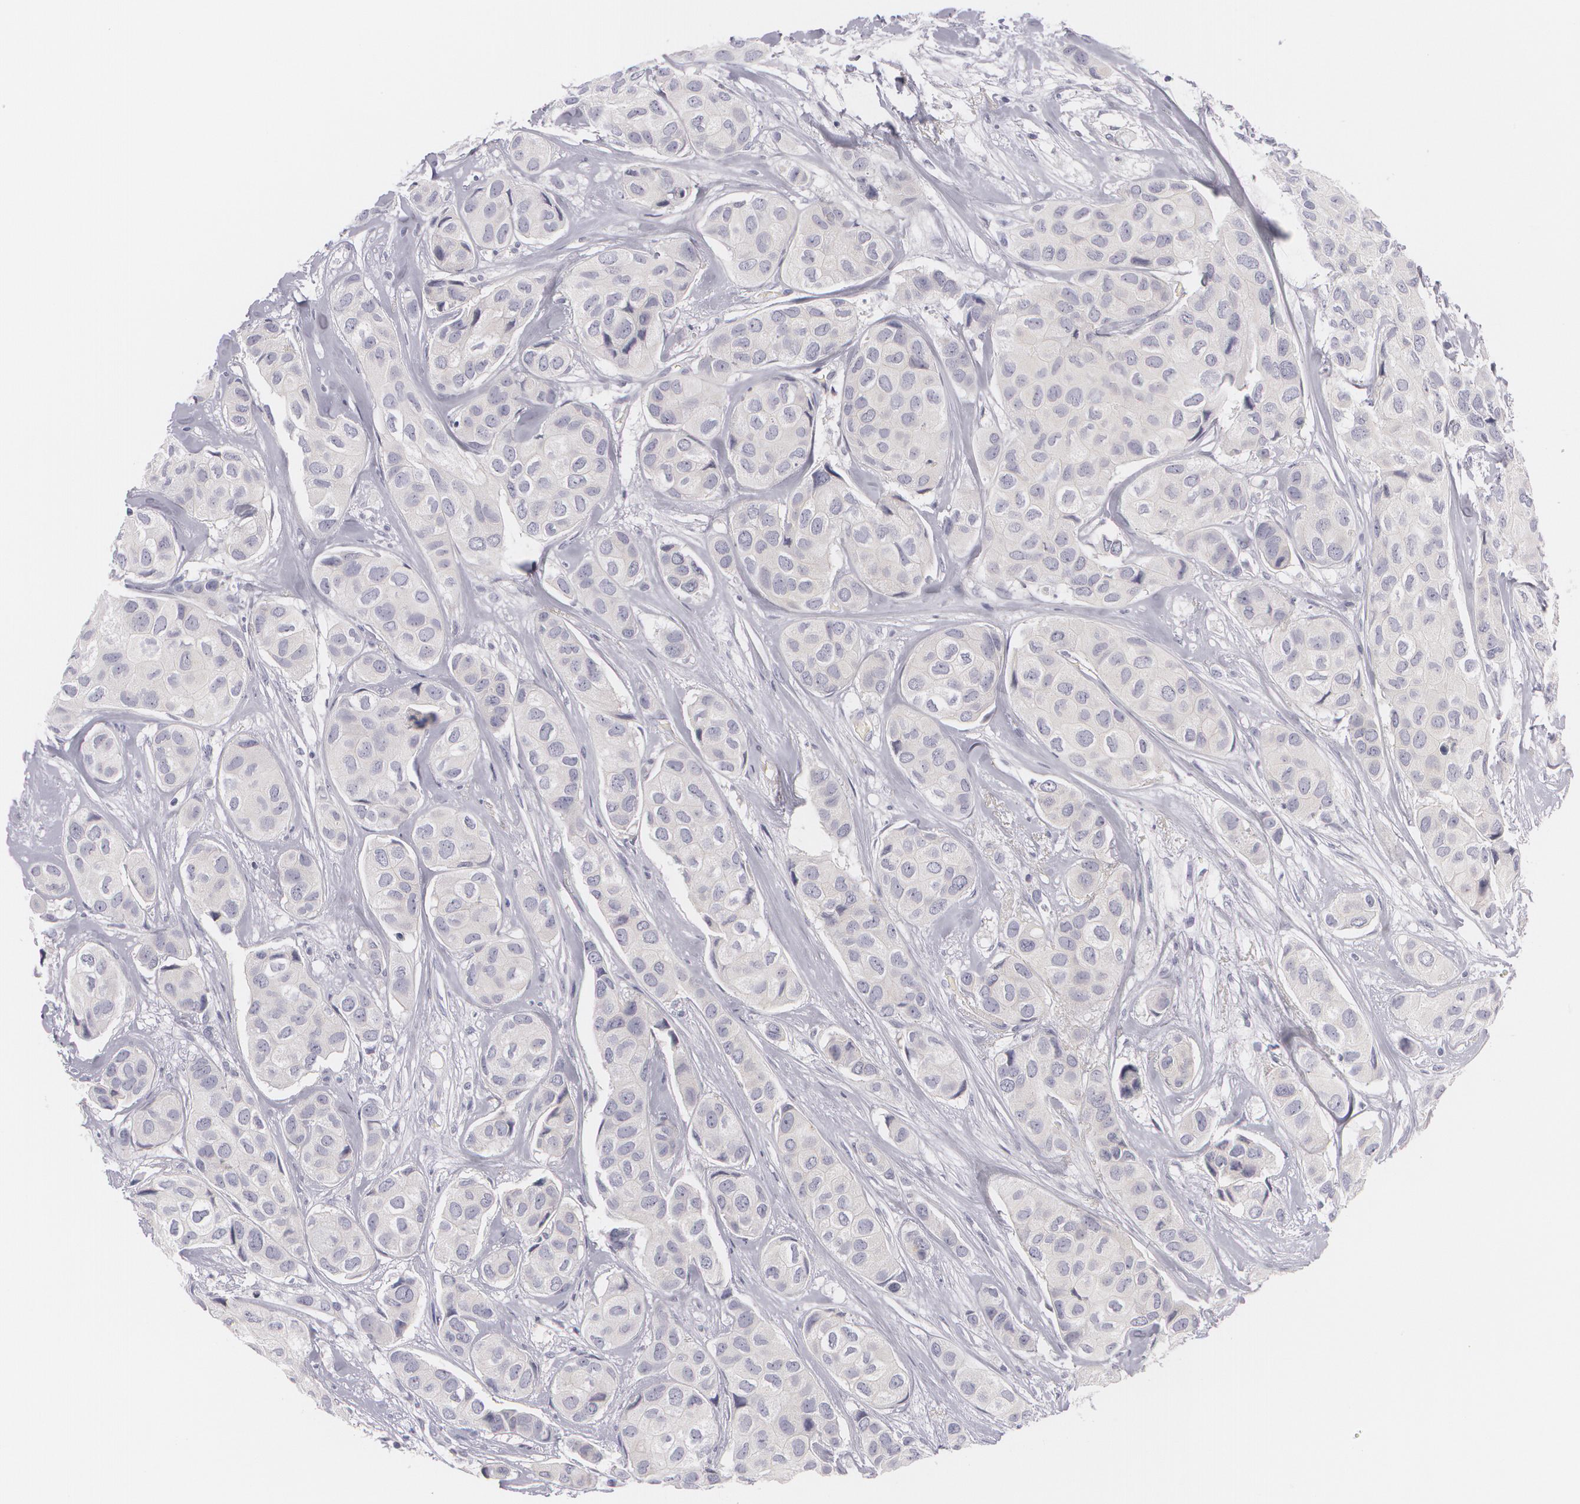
{"staining": {"intensity": "negative", "quantity": "none", "location": "none"}, "tissue": "breast cancer", "cell_type": "Tumor cells", "image_type": "cancer", "snomed": [{"axis": "morphology", "description": "Duct carcinoma"}, {"axis": "topography", "description": "Breast"}], "caption": "IHC image of neoplastic tissue: human breast cancer stained with DAB demonstrates no significant protein staining in tumor cells.", "gene": "FAM181A", "patient": {"sex": "female", "age": 68}}